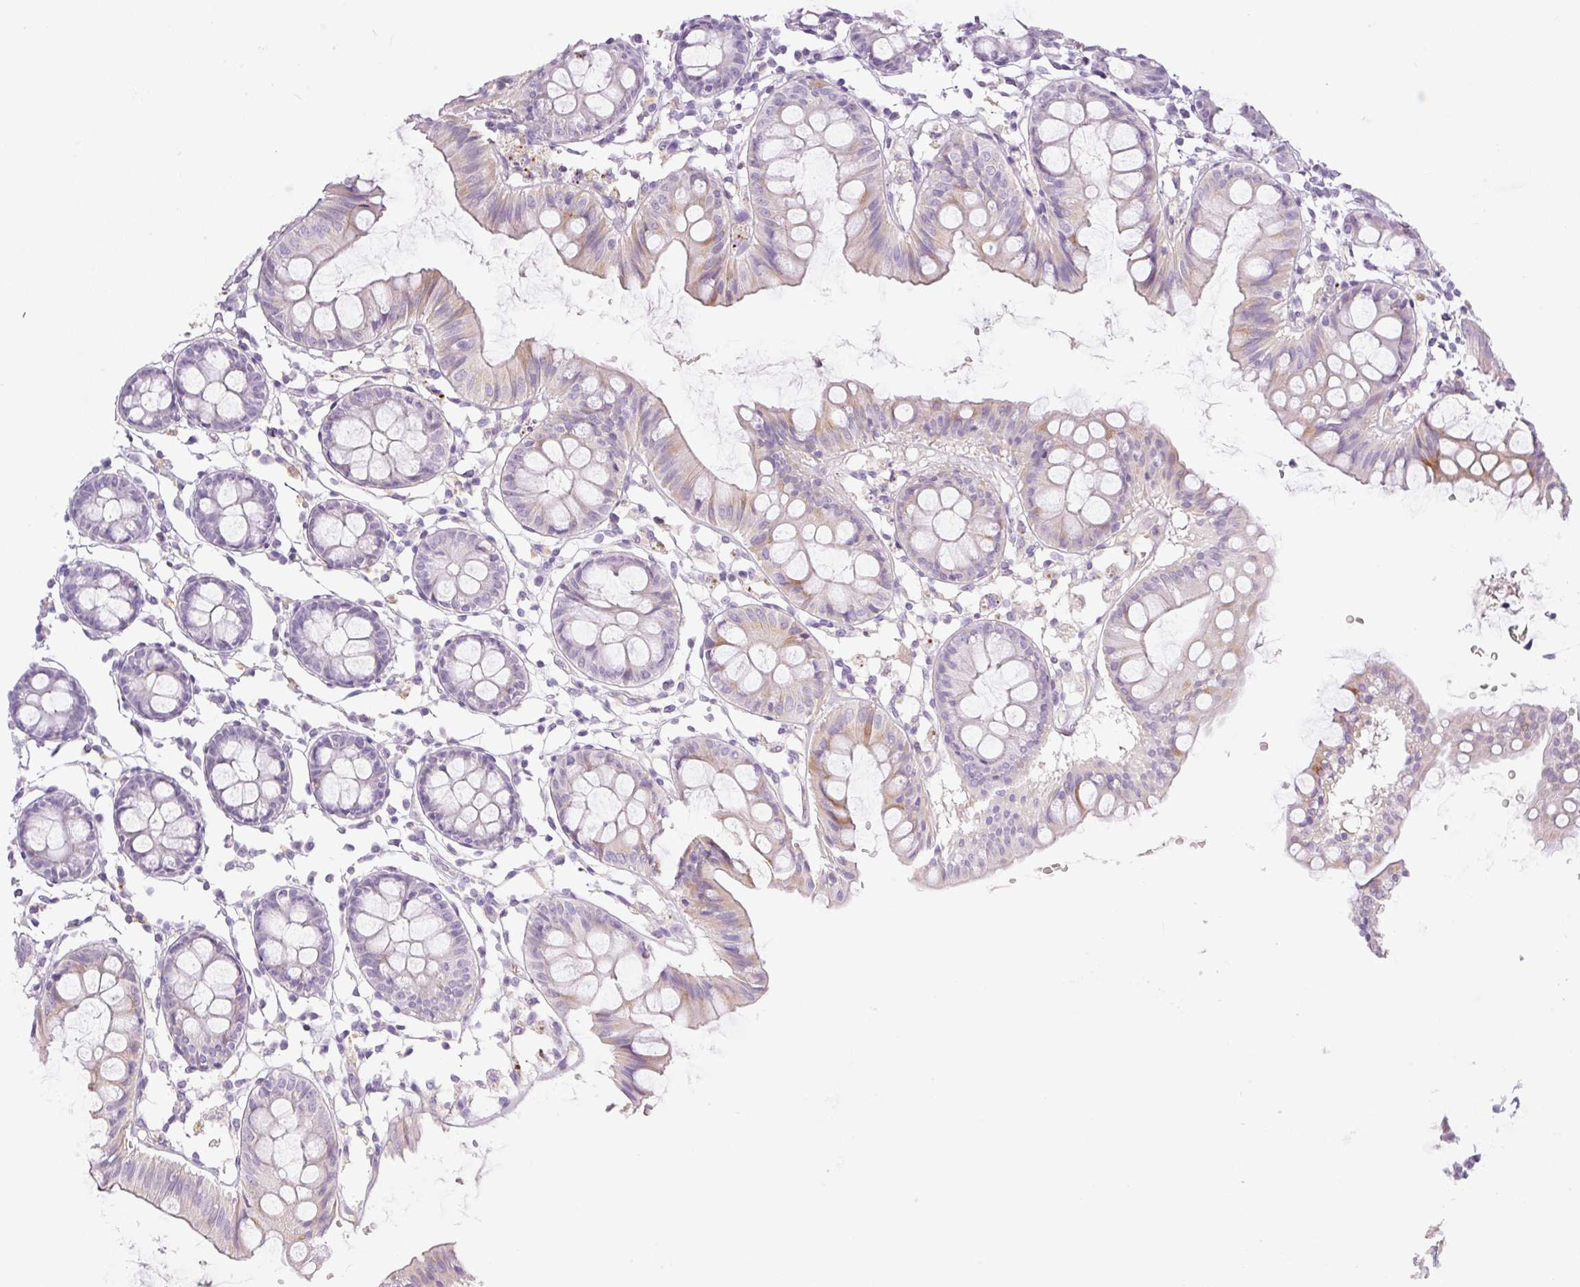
{"staining": {"intensity": "negative", "quantity": "none", "location": "none"}, "tissue": "colon", "cell_type": "Endothelial cells", "image_type": "normal", "snomed": [{"axis": "morphology", "description": "Normal tissue, NOS"}, {"axis": "topography", "description": "Colon"}], "caption": "Immunohistochemistry (IHC) image of benign colon: human colon stained with DAB (3,3'-diaminobenzidine) shows no significant protein positivity in endothelial cells. The staining was performed using DAB to visualize the protein expression in brown, while the nuclei were stained in blue with hematoxylin (Magnification: 20x).", "gene": "MIA2", "patient": {"sex": "female", "age": 84}}